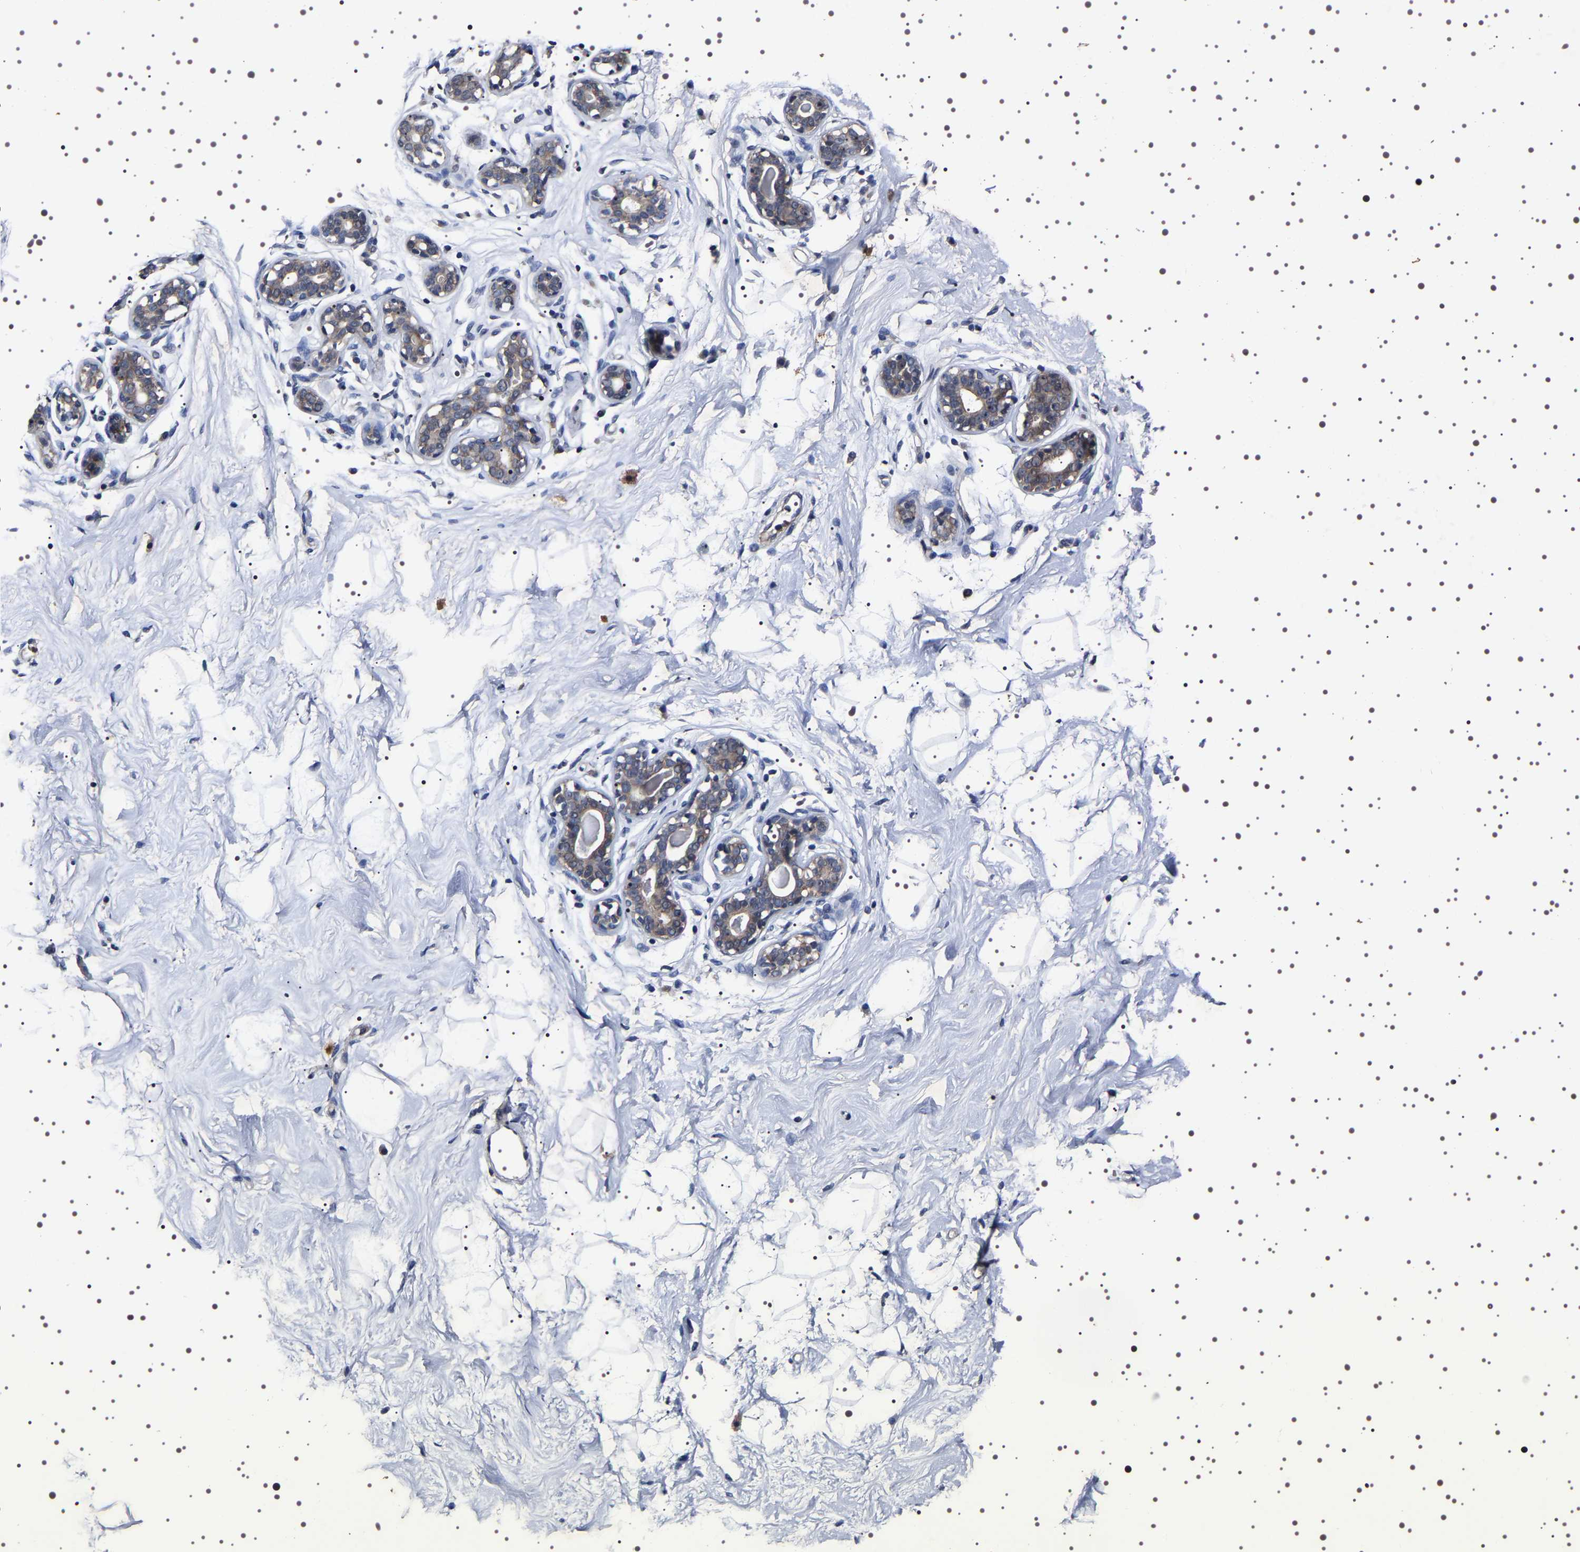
{"staining": {"intensity": "negative", "quantity": "none", "location": "none"}, "tissue": "breast", "cell_type": "Adipocytes", "image_type": "normal", "snomed": [{"axis": "morphology", "description": "Normal tissue, NOS"}, {"axis": "topography", "description": "Breast"}], "caption": "IHC of unremarkable breast displays no staining in adipocytes. (Brightfield microscopy of DAB (3,3'-diaminobenzidine) IHC at high magnification).", "gene": "TARBP1", "patient": {"sex": "female", "age": 23}}